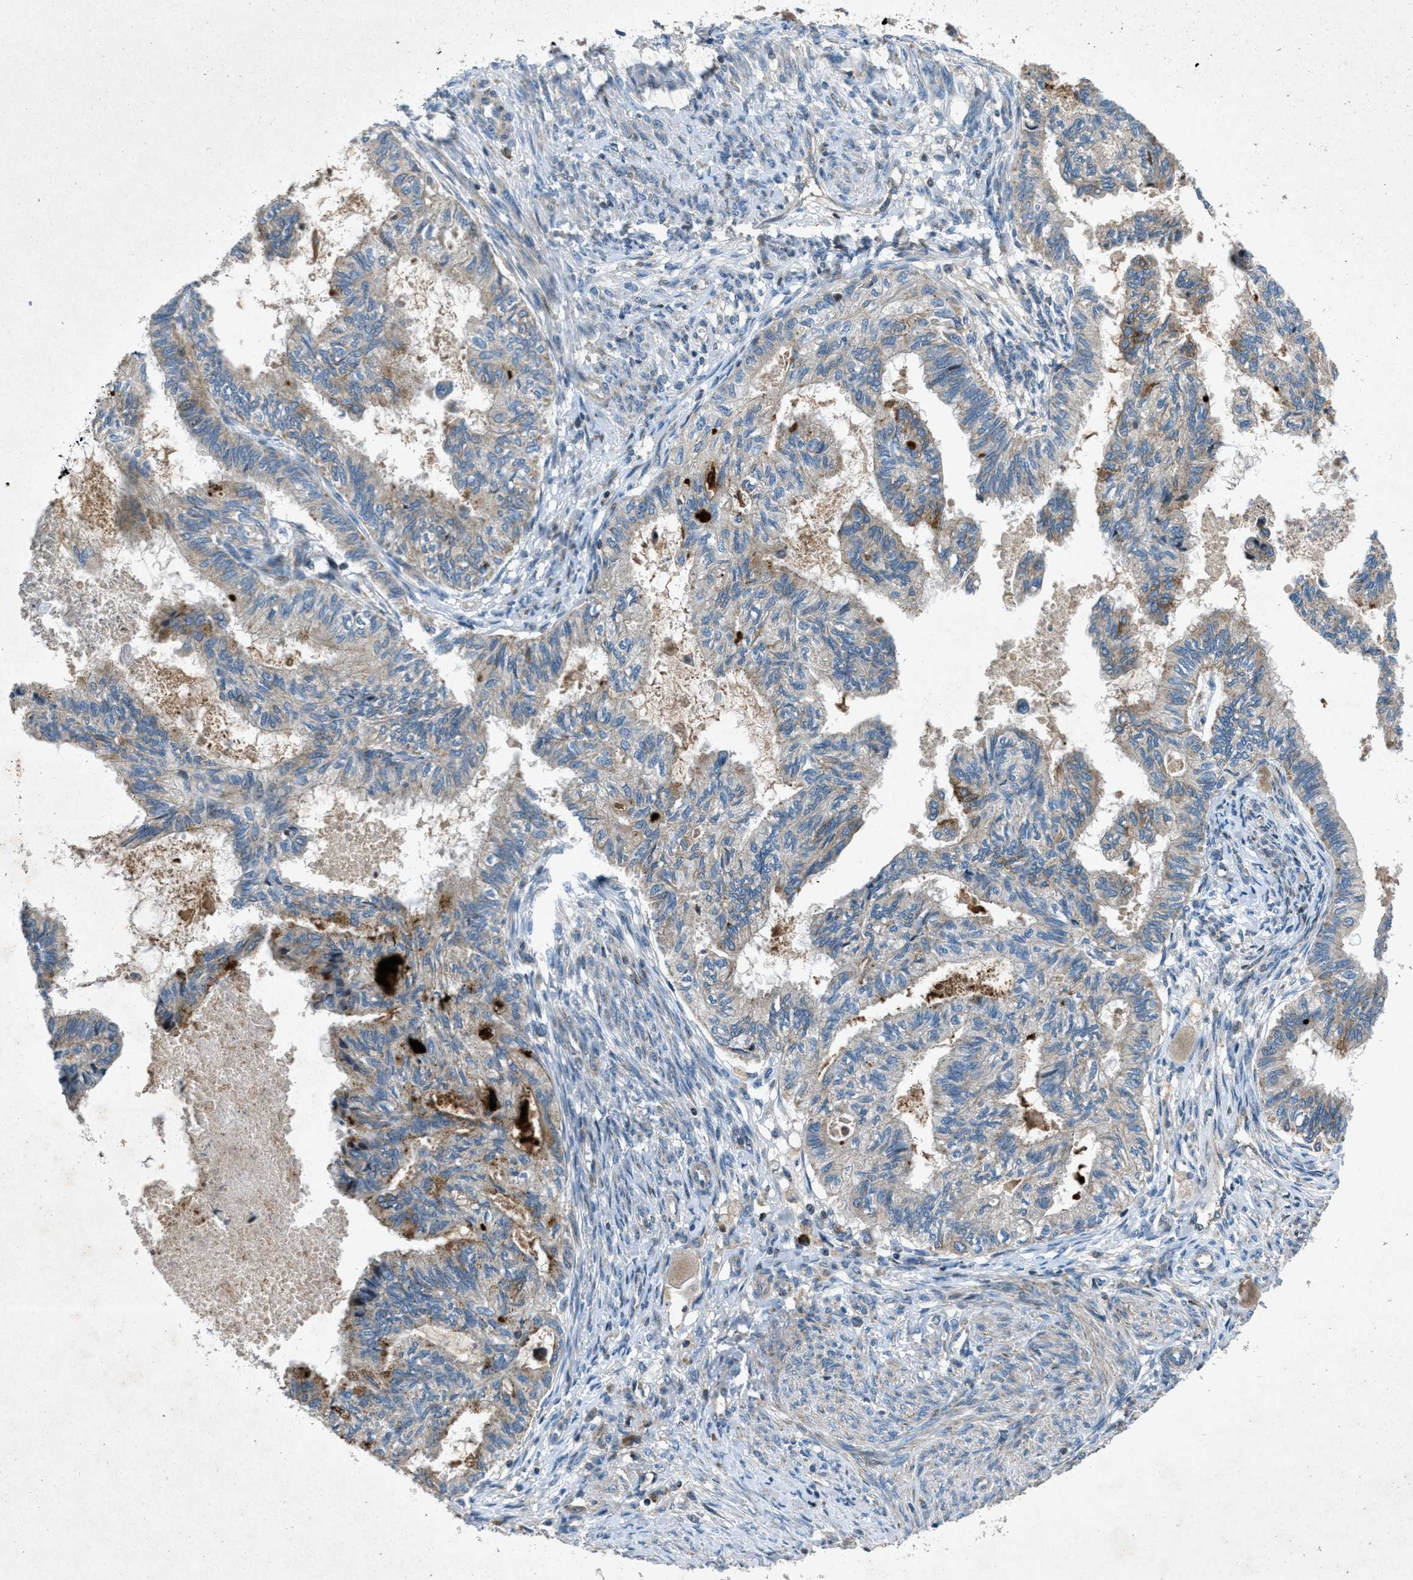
{"staining": {"intensity": "weak", "quantity": ">75%", "location": "cytoplasmic/membranous"}, "tissue": "cervical cancer", "cell_type": "Tumor cells", "image_type": "cancer", "snomed": [{"axis": "morphology", "description": "Normal tissue, NOS"}, {"axis": "morphology", "description": "Adenocarcinoma, NOS"}, {"axis": "topography", "description": "Cervix"}, {"axis": "topography", "description": "Endometrium"}], "caption": "Immunohistochemical staining of human cervical cancer displays weak cytoplasmic/membranous protein positivity in about >75% of tumor cells.", "gene": "CLEC2D", "patient": {"sex": "female", "age": 86}}